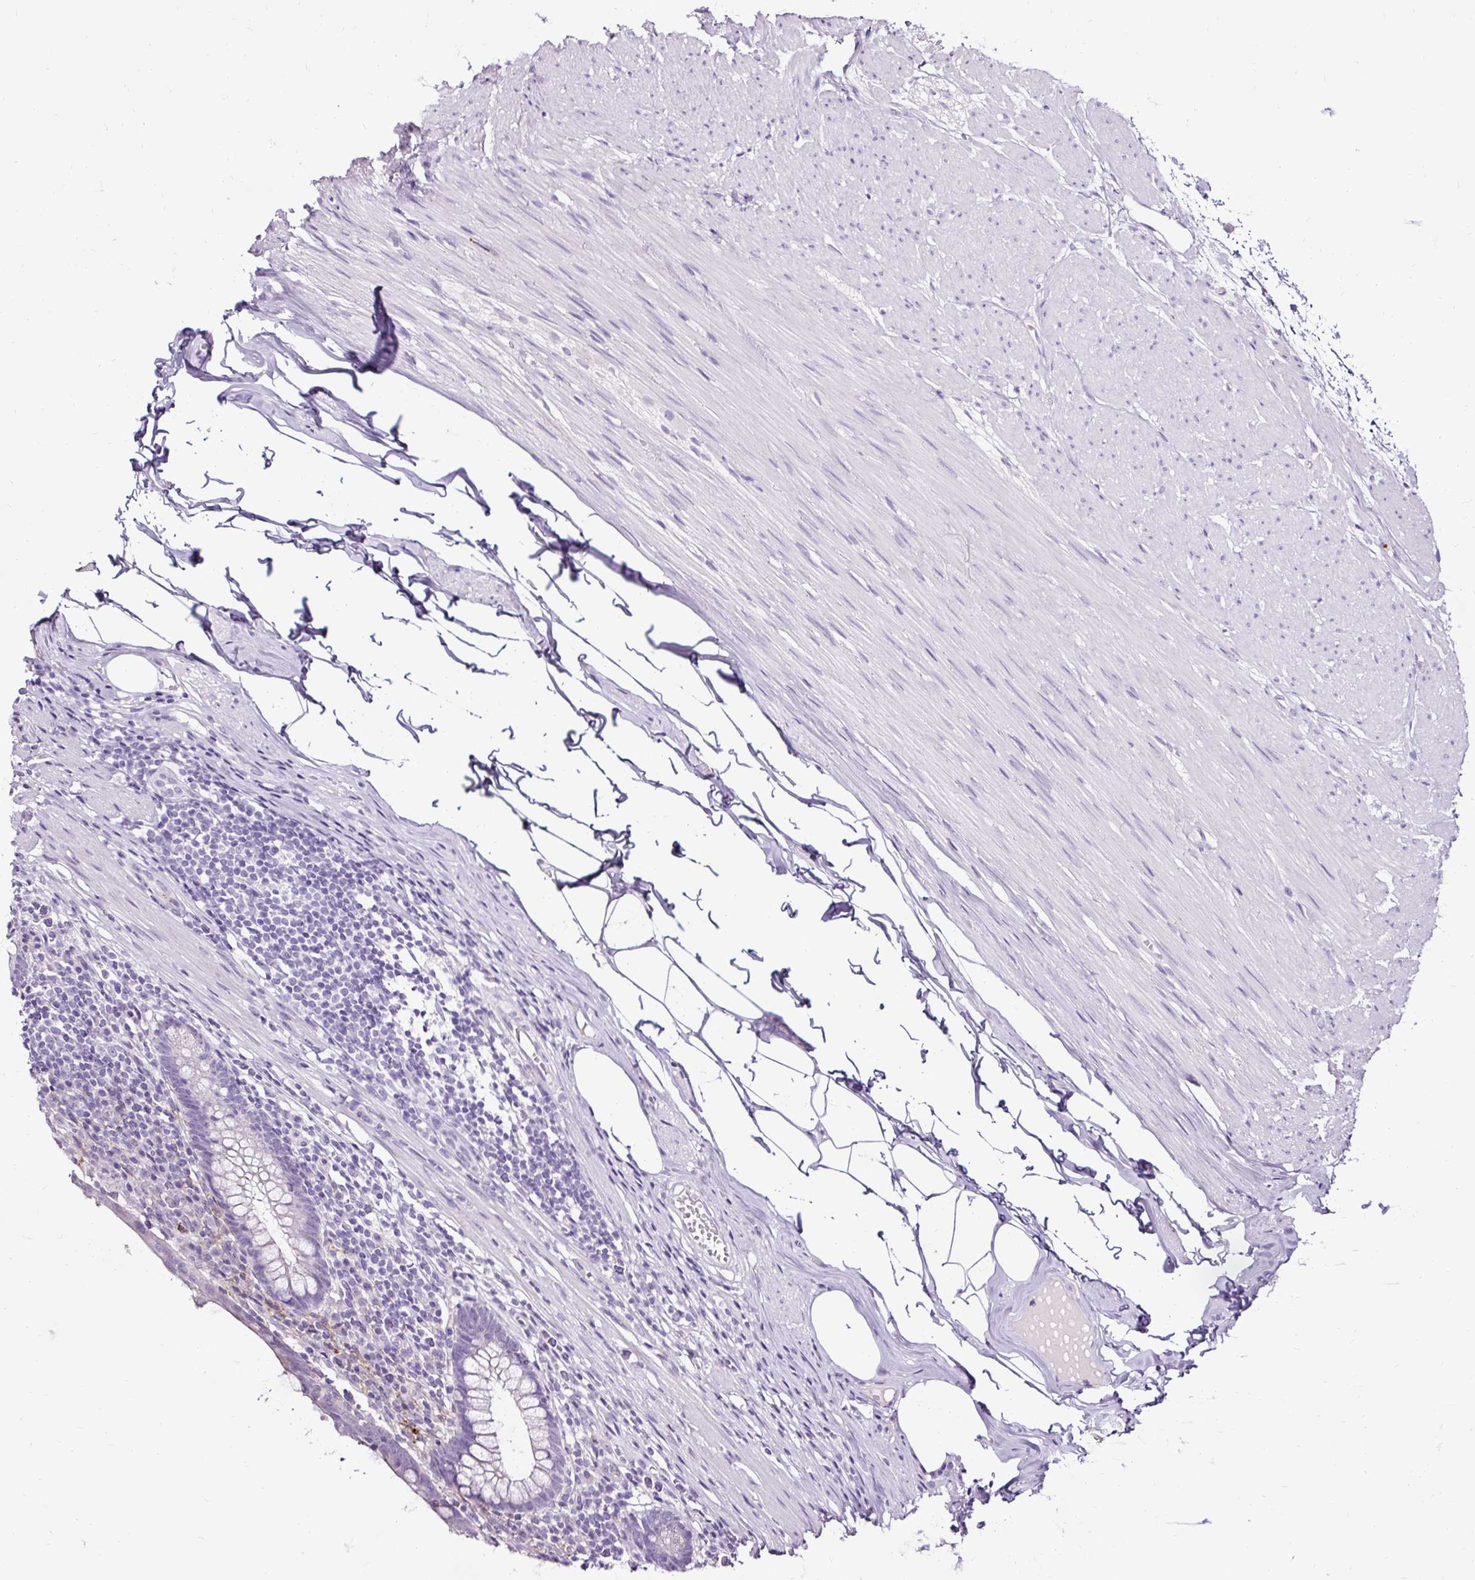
{"staining": {"intensity": "negative", "quantity": "none", "location": "none"}, "tissue": "appendix", "cell_type": "Glandular cells", "image_type": "normal", "snomed": [{"axis": "morphology", "description": "Normal tissue, NOS"}, {"axis": "topography", "description": "Appendix"}], "caption": "Photomicrograph shows no protein staining in glandular cells of unremarkable appendix. (Brightfield microscopy of DAB (3,3'-diaminobenzidine) IHC at high magnification).", "gene": "SLC7A8", "patient": {"sex": "female", "age": 56}}